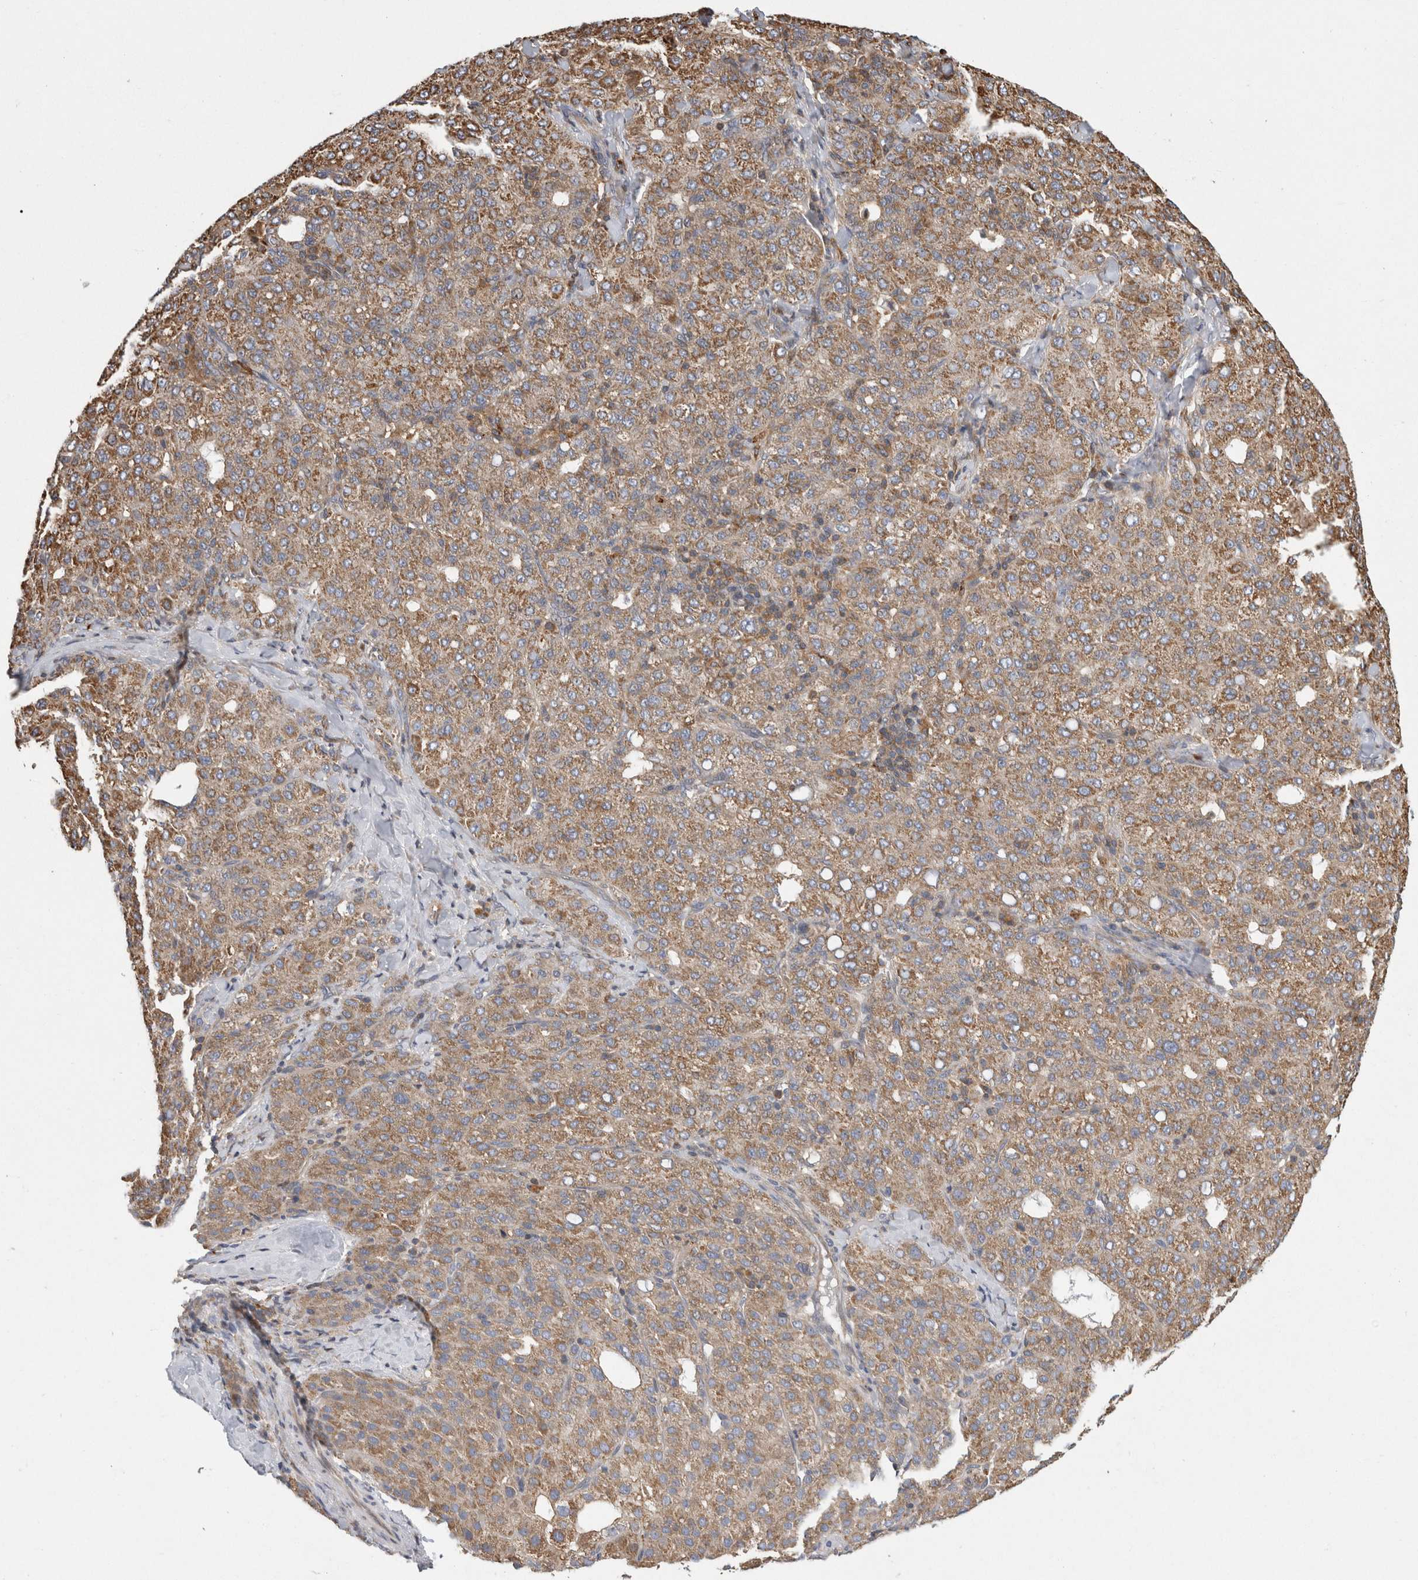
{"staining": {"intensity": "moderate", "quantity": ">75%", "location": "cytoplasmic/membranous"}, "tissue": "liver cancer", "cell_type": "Tumor cells", "image_type": "cancer", "snomed": [{"axis": "morphology", "description": "Carcinoma, Hepatocellular, NOS"}, {"axis": "topography", "description": "Liver"}], "caption": "Immunohistochemical staining of liver hepatocellular carcinoma shows moderate cytoplasmic/membranous protein expression in approximately >75% of tumor cells.", "gene": "GRIK2", "patient": {"sex": "male", "age": 65}}